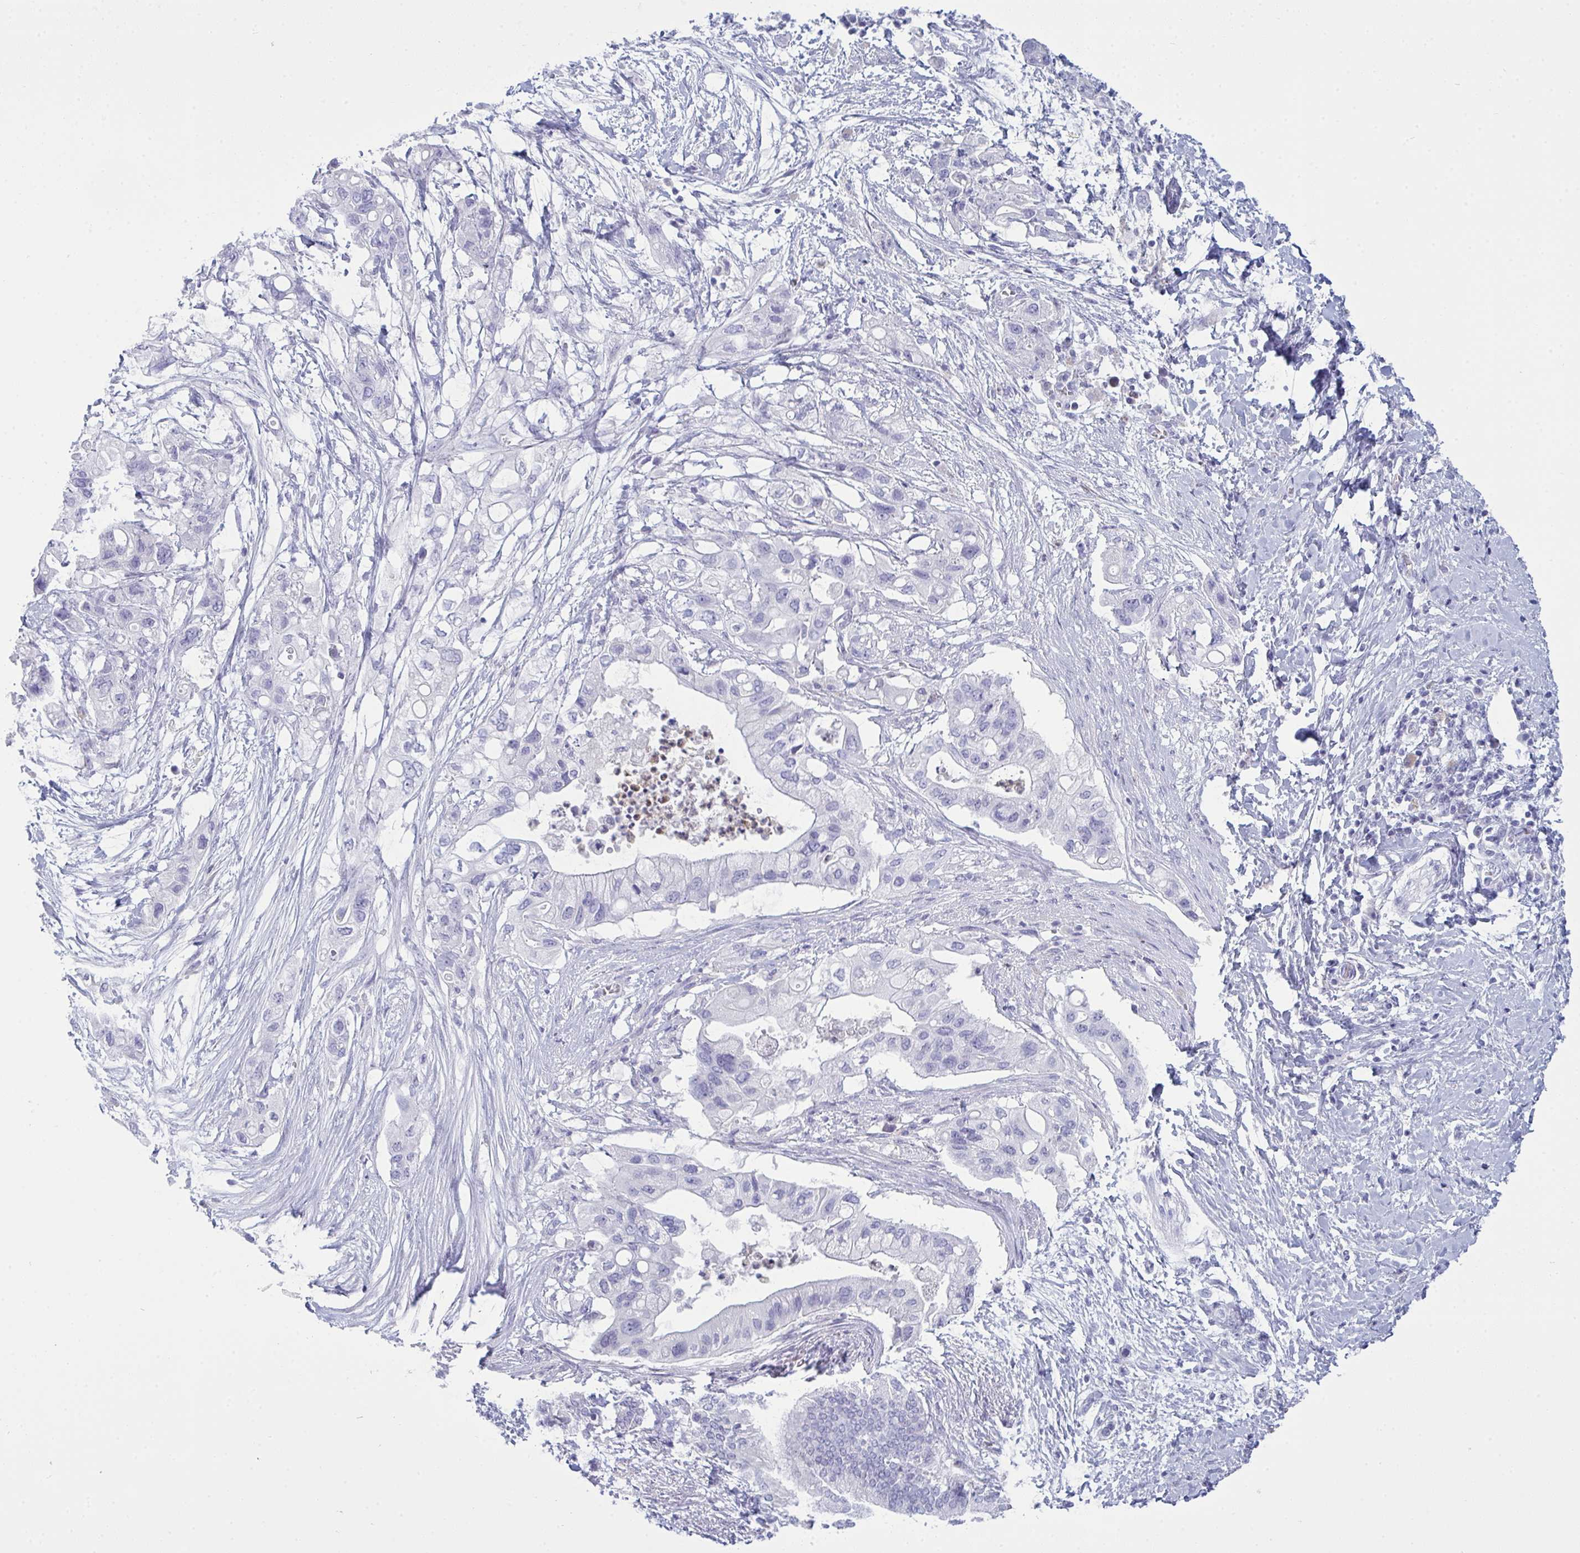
{"staining": {"intensity": "negative", "quantity": "none", "location": "none"}, "tissue": "pancreatic cancer", "cell_type": "Tumor cells", "image_type": "cancer", "snomed": [{"axis": "morphology", "description": "Adenocarcinoma, NOS"}, {"axis": "topography", "description": "Pancreas"}], "caption": "Tumor cells are negative for protein expression in human pancreatic adenocarcinoma.", "gene": "SERPINB10", "patient": {"sex": "female", "age": 72}}